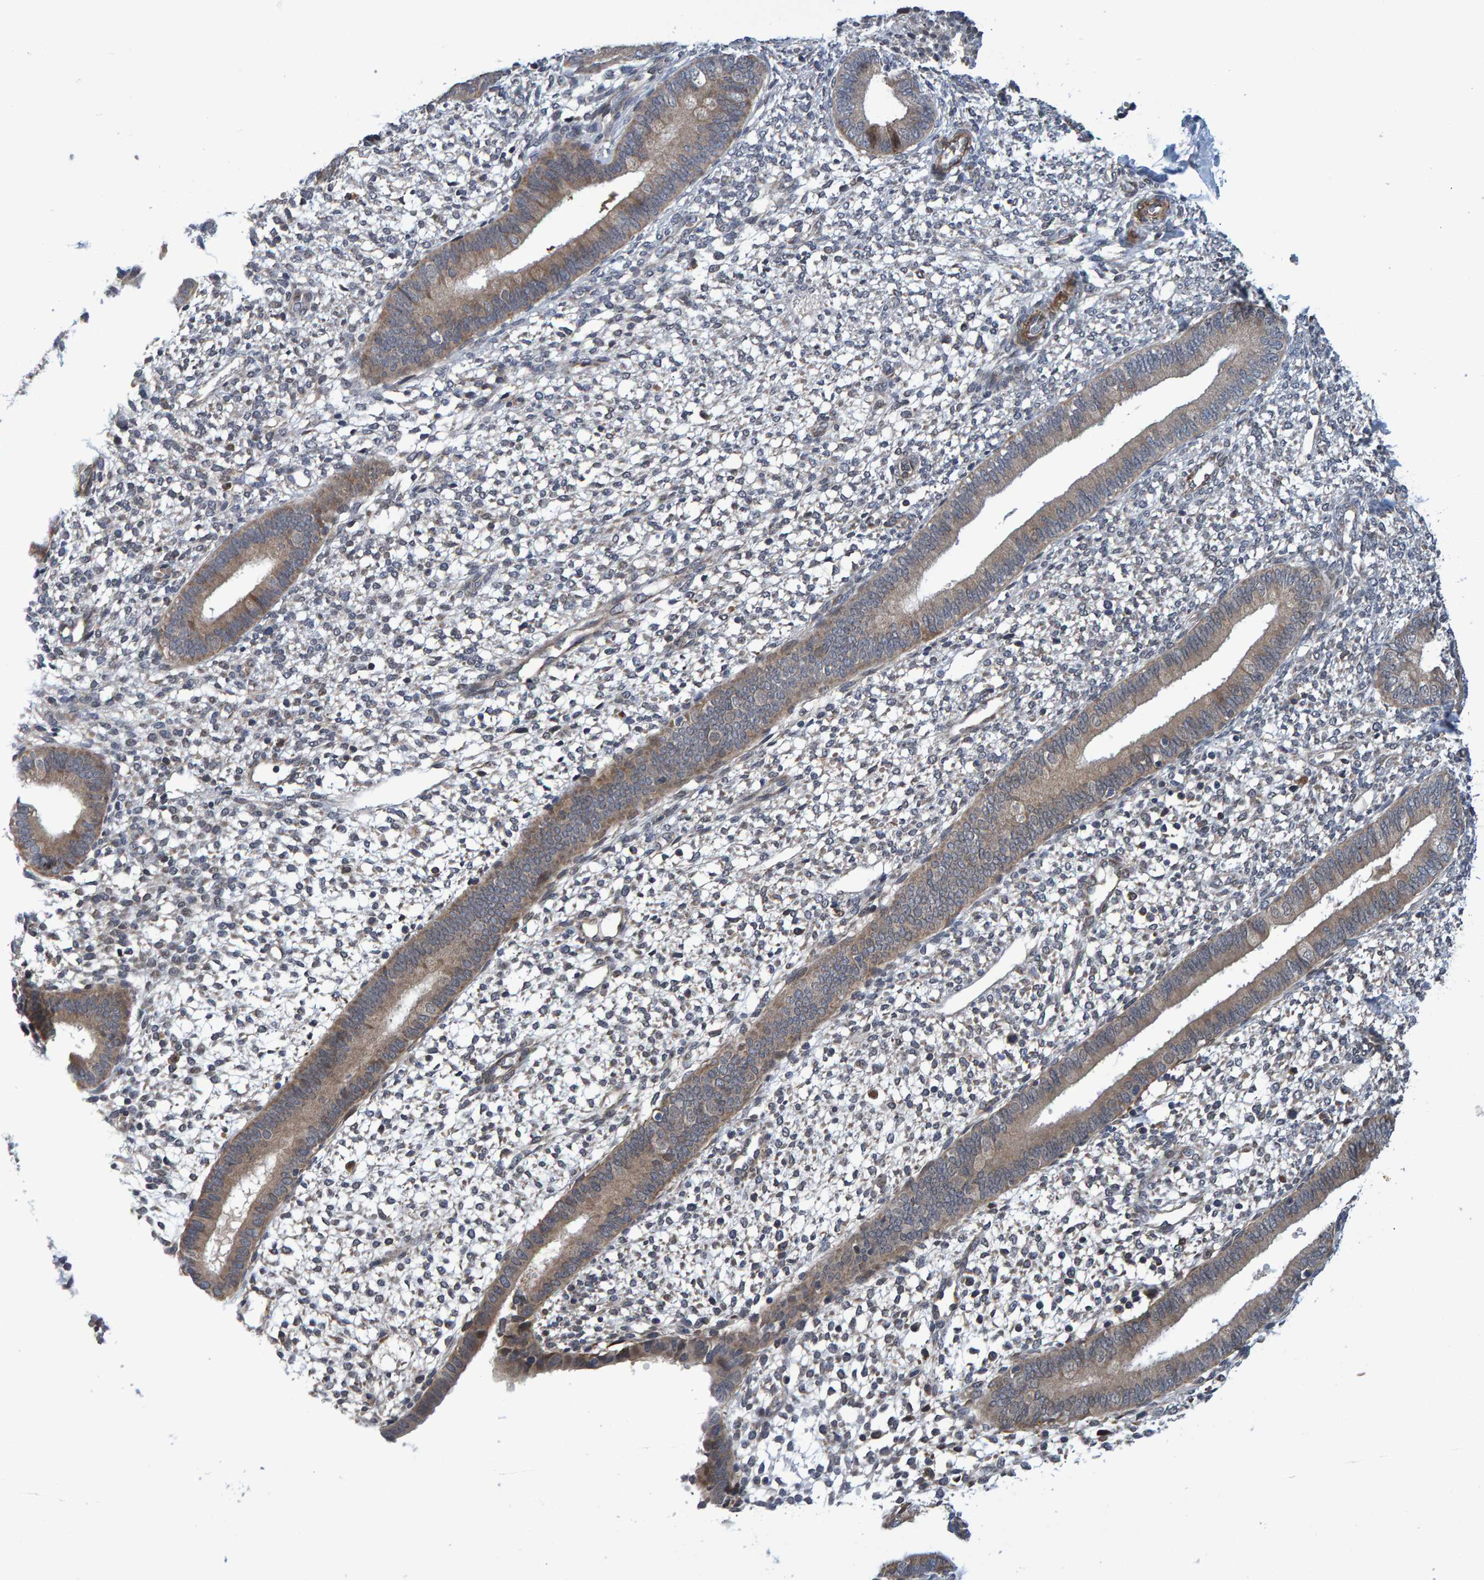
{"staining": {"intensity": "negative", "quantity": "none", "location": "none"}, "tissue": "endometrium", "cell_type": "Cells in endometrial stroma", "image_type": "normal", "snomed": [{"axis": "morphology", "description": "Normal tissue, NOS"}, {"axis": "topography", "description": "Endometrium"}], "caption": "Protein analysis of benign endometrium reveals no significant expression in cells in endometrial stroma.", "gene": "ATP6V1H", "patient": {"sex": "female", "age": 46}}